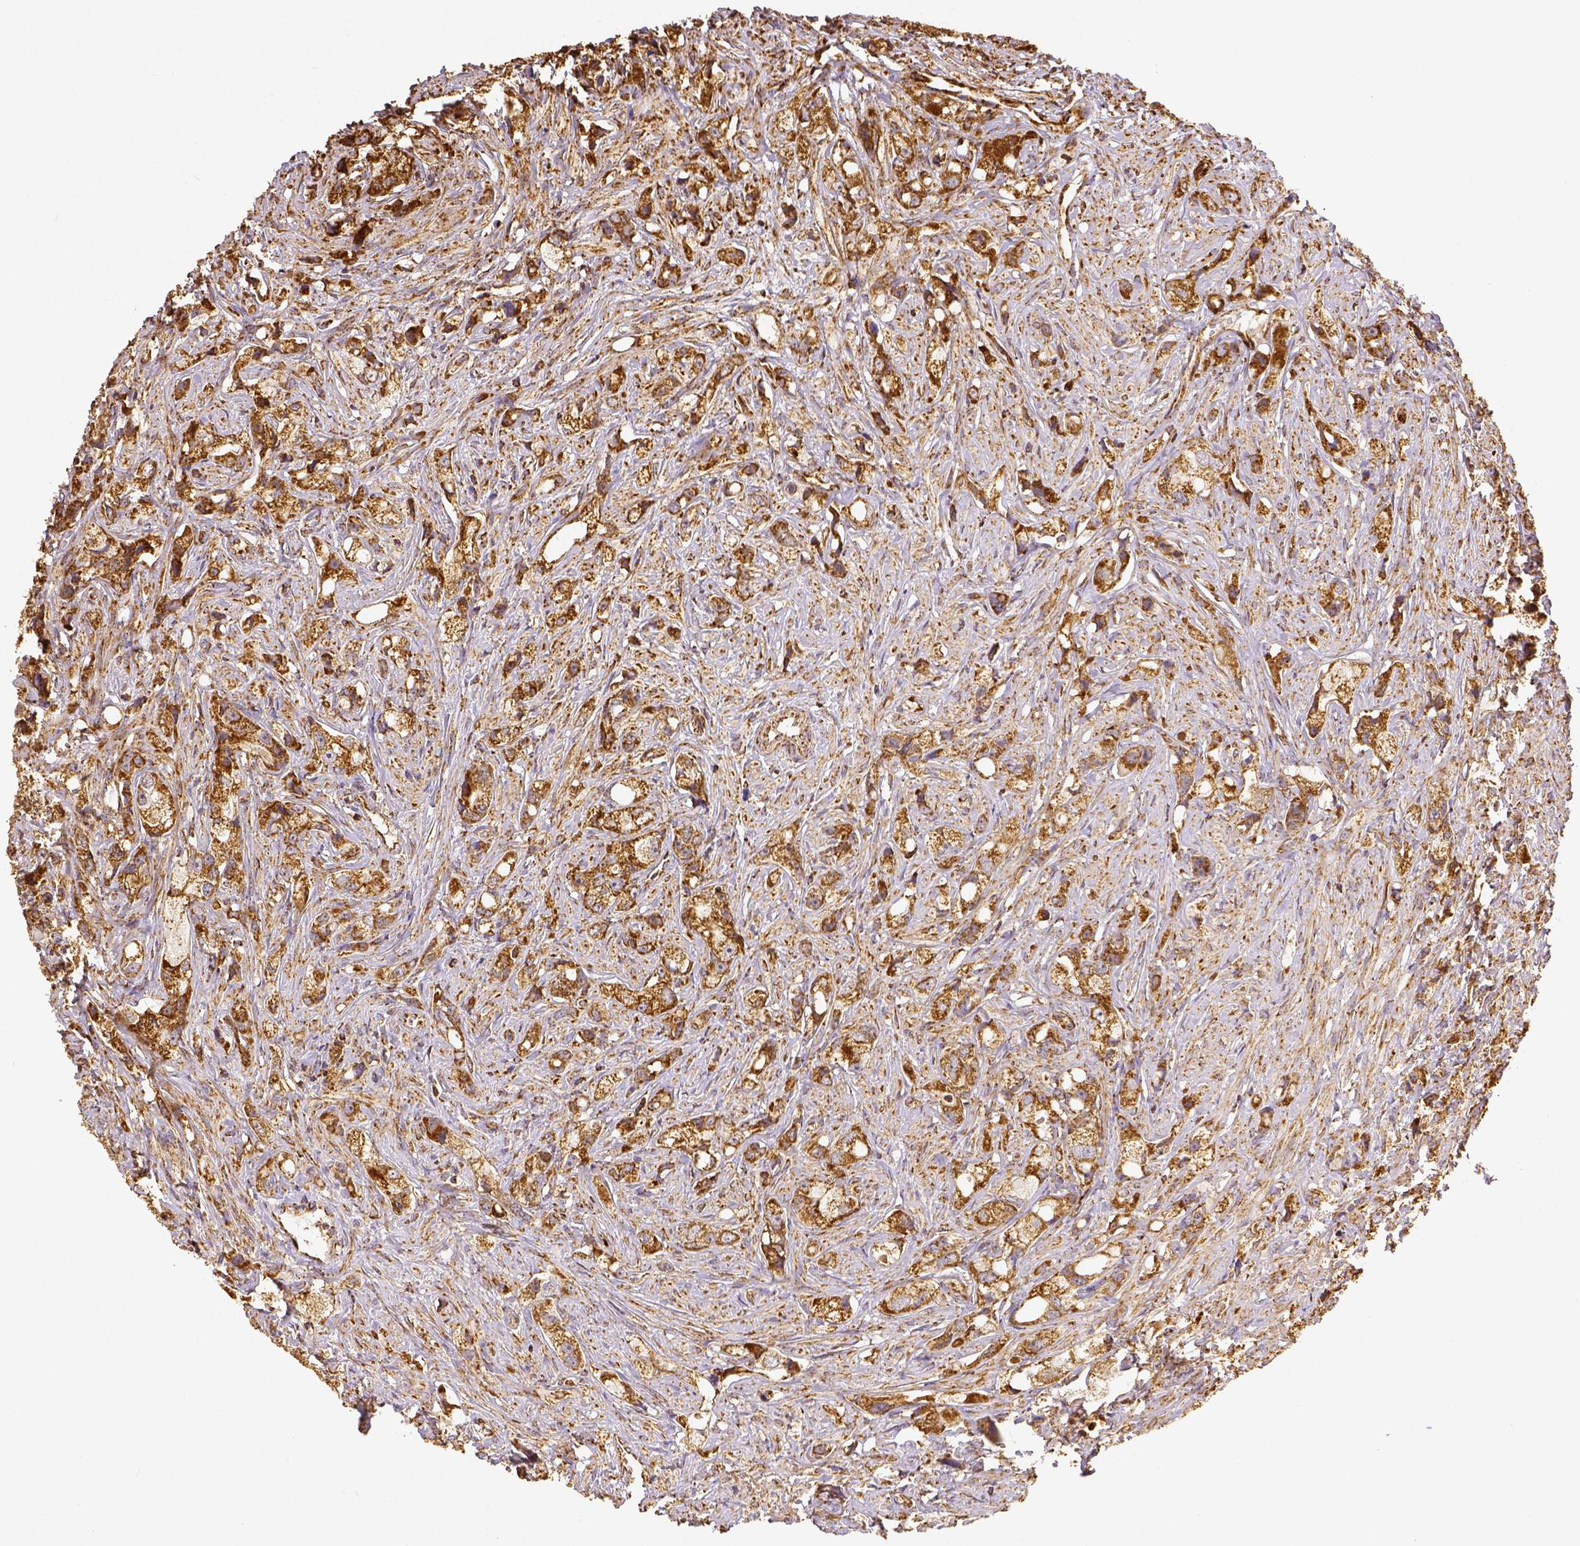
{"staining": {"intensity": "strong", "quantity": ">75%", "location": "cytoplasmic/membranous"}, "tissue": "prostate cancer", "cell_type": "Tumor cells", "image_type": "cancer", "snomed": [{"axis": "morphology", "description": "Adenocarcinoma, High grade"}, {"axis": "topography", "description": "Prostate"}], "caption": "The histopathology image displays staining of prostate cancer, revealing strong cytoplasmic/membranous protein positivity (brown color) within tumor cells. (Stains: DAB in brown, nuclei in blue, Microscopy: brightfield microscopy at high magnification).", "gene": "SDHB", "patient": {"sex": "male", "age": 75}}